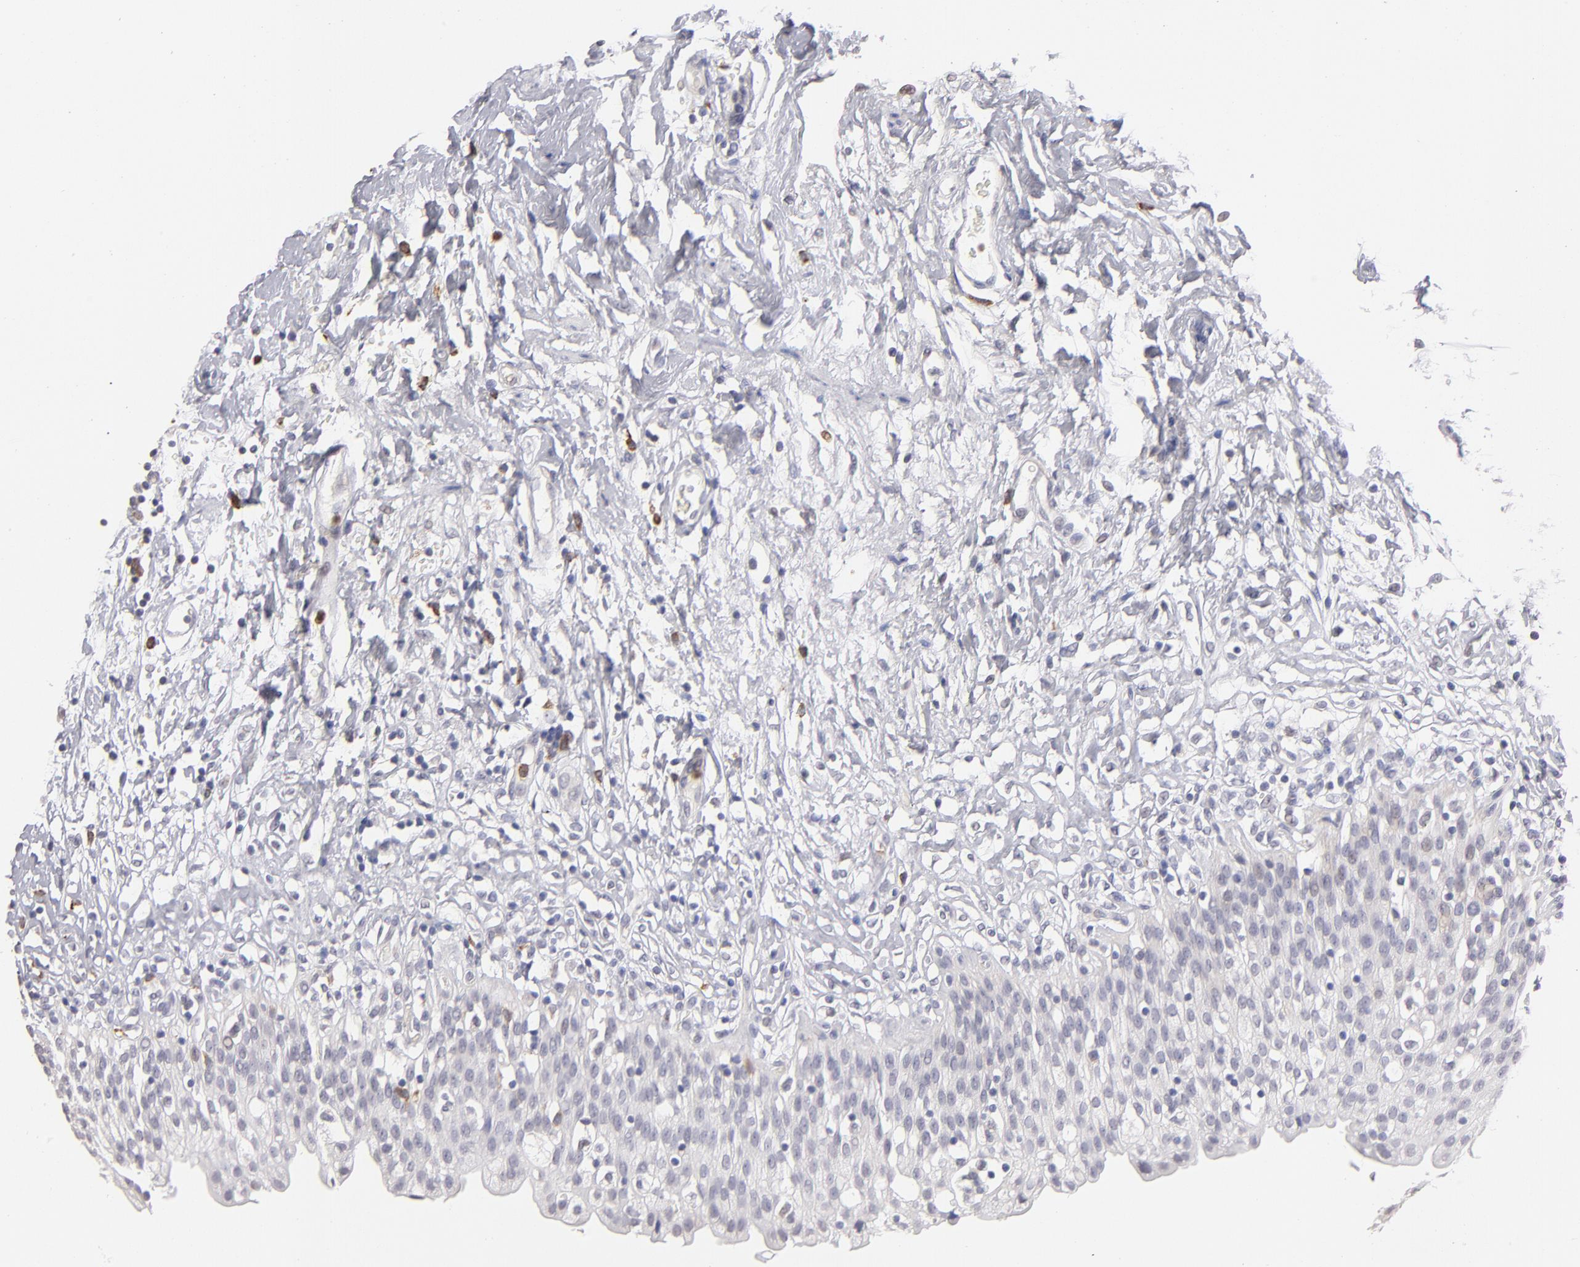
{"staining": {"intensity": "negative", "quantity": "none", "location": "none"}, "tissue": "urinary bladder", "cell_type": "Urothelial cells", "image_type": "normal", "snomed": [{"axis": "morphology", "description": "Normal tissue, NOS"}, {"axis": "topography", "description": "Urinary bladder"}], "caption": "Urothelial cells show no significant staining in benign urinary bladder.", "gene": "MGAM", "patient": {"sex": "female", "age": 80}}